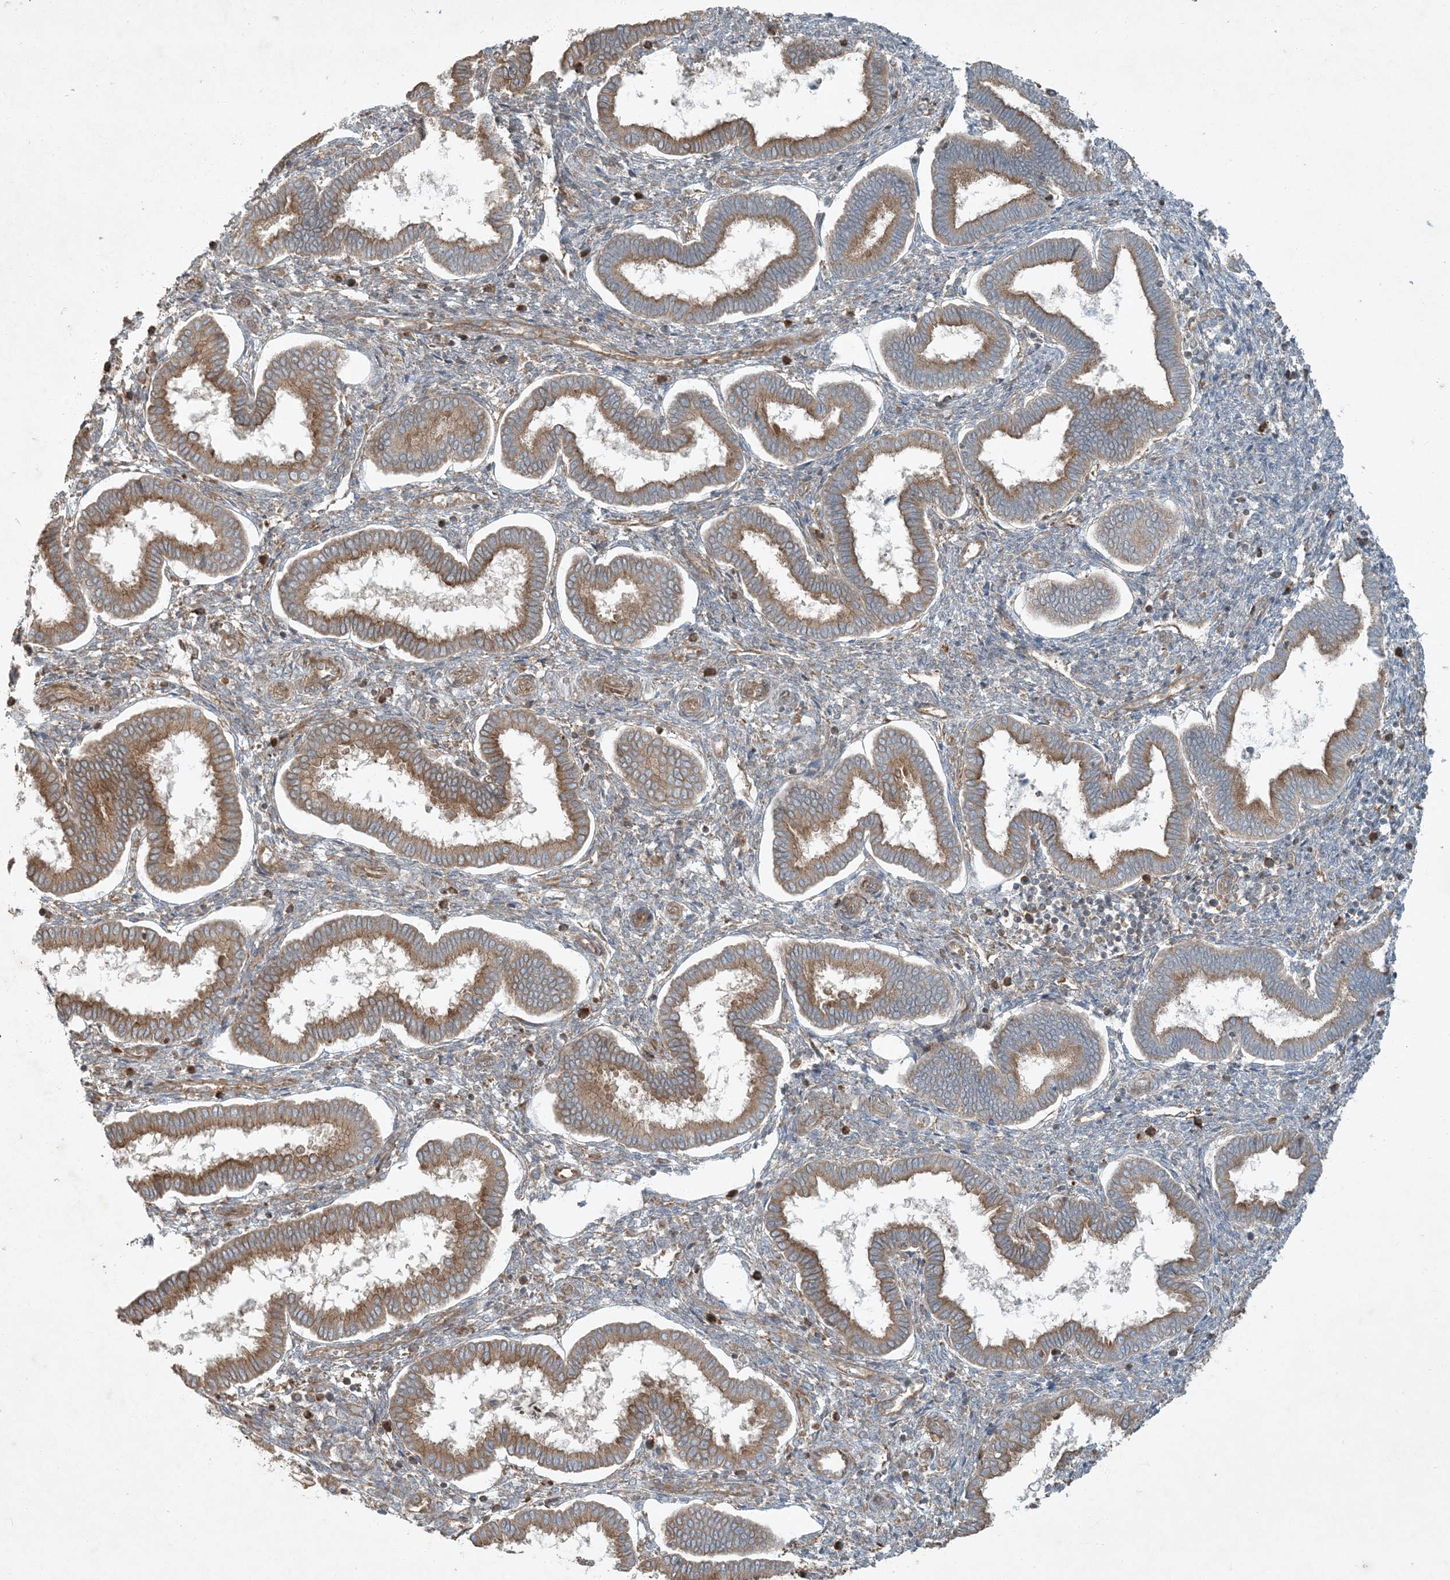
{"staining": {"intensity": "moderate", "quantity": "<25%", "location": "cytoplasmic/membranous"}, "tissue": "endometrium", "cell_type": "Cells in endometrial stroma", "image_type": "normal", "snomed": [{"axis": "morphology", "description": "Normal tissue, NOS"}, {"axis": "topography", "description": "Endometrium"}], "caption": "High-magnification brightfield microscopy of unremarkable endometrium stained with DAB (3,3'-diaminobenzidine) (brown) and counterstained with hematoxylin (blue). cells in endometrial stroma exhibit moderate cytoplasmic/membranous staining is identified in about<25% of cells. (DAB (3,3'-diaminobenzidine) IHC, brown staining for protein, blue staining for nuclei).", "gene": "COMMD8", "patient": {"sex": "female", "age": 24}}